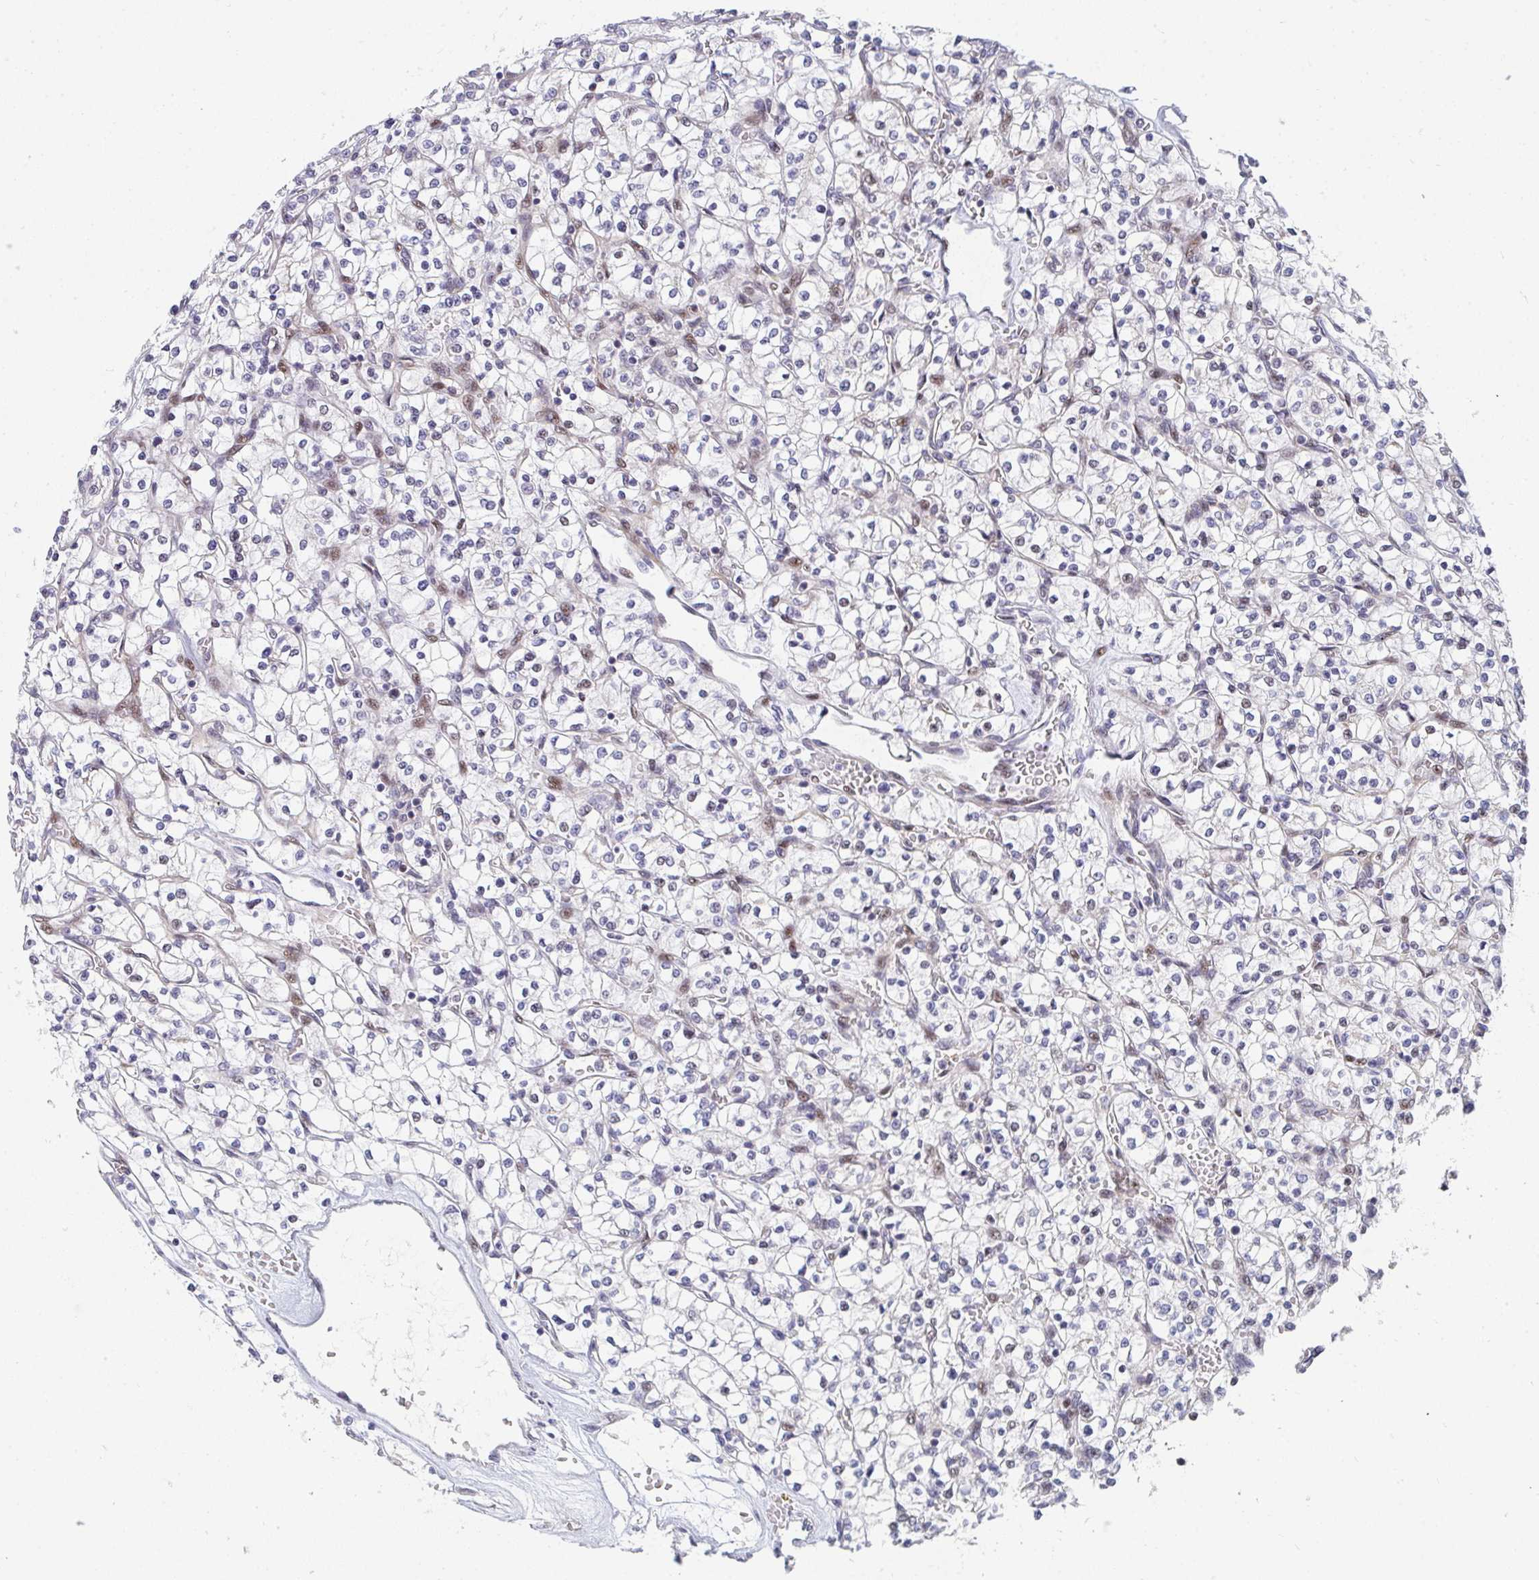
{"staining": {"intensity": "negative", "quantity": "none", "location": "none"}, "tissue": "renal cancer", "cell_type": "Tumor cells", "image_type": "cancer", "snomed": [{"axis": "morphology", "description": "Adenocarcinoma, NOS"}, {"axis": "topography", "description": "Kidney"}], "caption": "A photomicrograph of adenocarcinoma (renal) stained for a protein reveals no brown staining in tumor cells. The staining was performed using DAB to visualize the protein expression in brown, while the nuclei were stained in blue with hematoxylin (Magnification: 20x).", "gene": "ZIC3", "patient": {"sex": "female", "age": 64}}